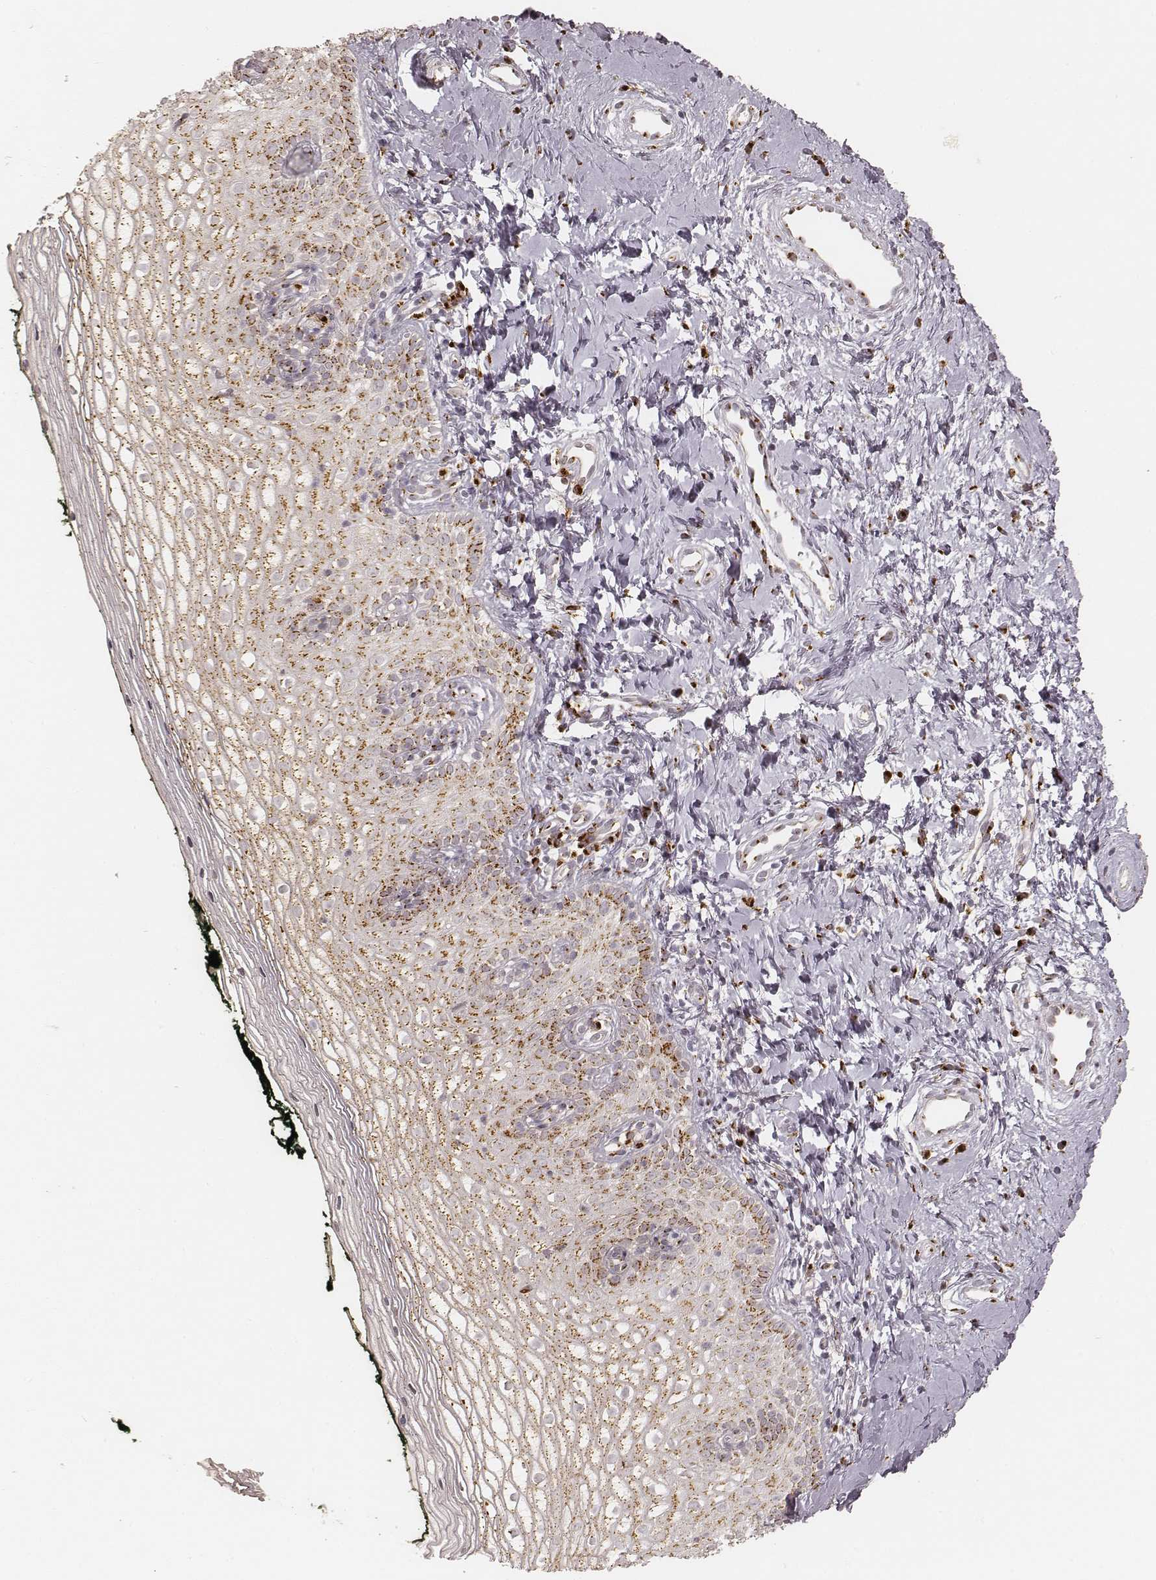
{"staining": {"intensity": "moderate", "quantity": ">75%", "location": "cytoplasmic/membranous"}, "tissue": "vagina", "cell_type": "Squamous epithelial cells", "image_type": "normal", "snomed": [{"axis": "morphology", "description": "Normal tissue, NOS"}, {"axis": "topography", "description": "Vagina"}], "caption": "Normal vagina exhibits moderate cytoplasmic/membranous positivity in about >75% of squamous epithelial cells, visualized by immunohistochemistry. (DAB IHC with brightfield microscopy, high magnification).", "gene": "GORASP2", "patient": {"sex": "female", "age": 47}}